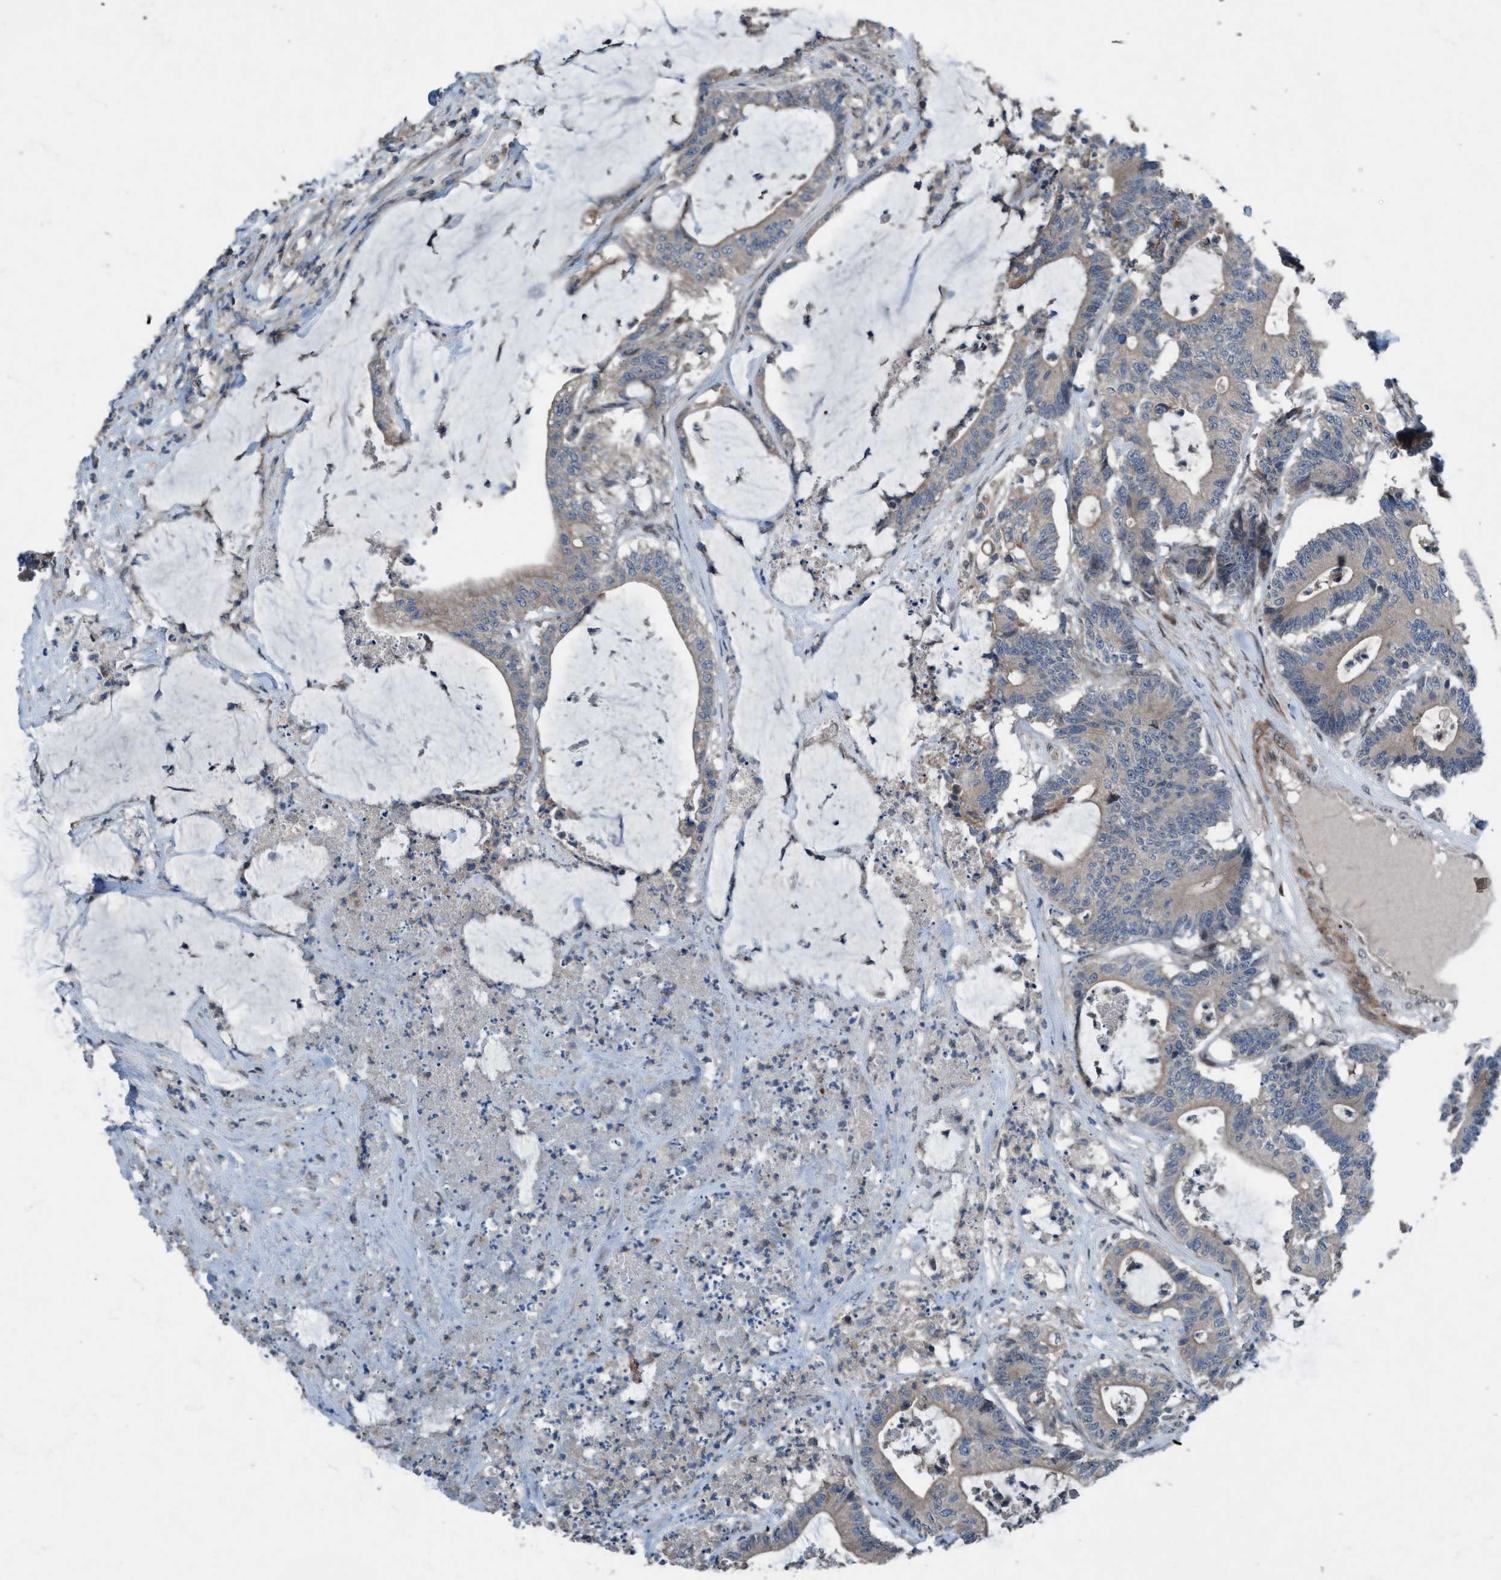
{"staining": {"intensity": "weak", "quantity": "<25%", "location": "cytoplasmic/membranous"}, "tissue": "colorectal cancer", "cell_type": "Tumor cells", "image_type": "cancer", "snomed": [{"axis": "morphology", "description": "Adenocarcinoma, NOS"}, {"axis": "topography", "description": "Colon"}], "caption": "There is no significant staining in tumor cells of adenocarcinoma (colorectal).", "gene": "NISCH", "patient": {"sex": "female", "age": 84}}